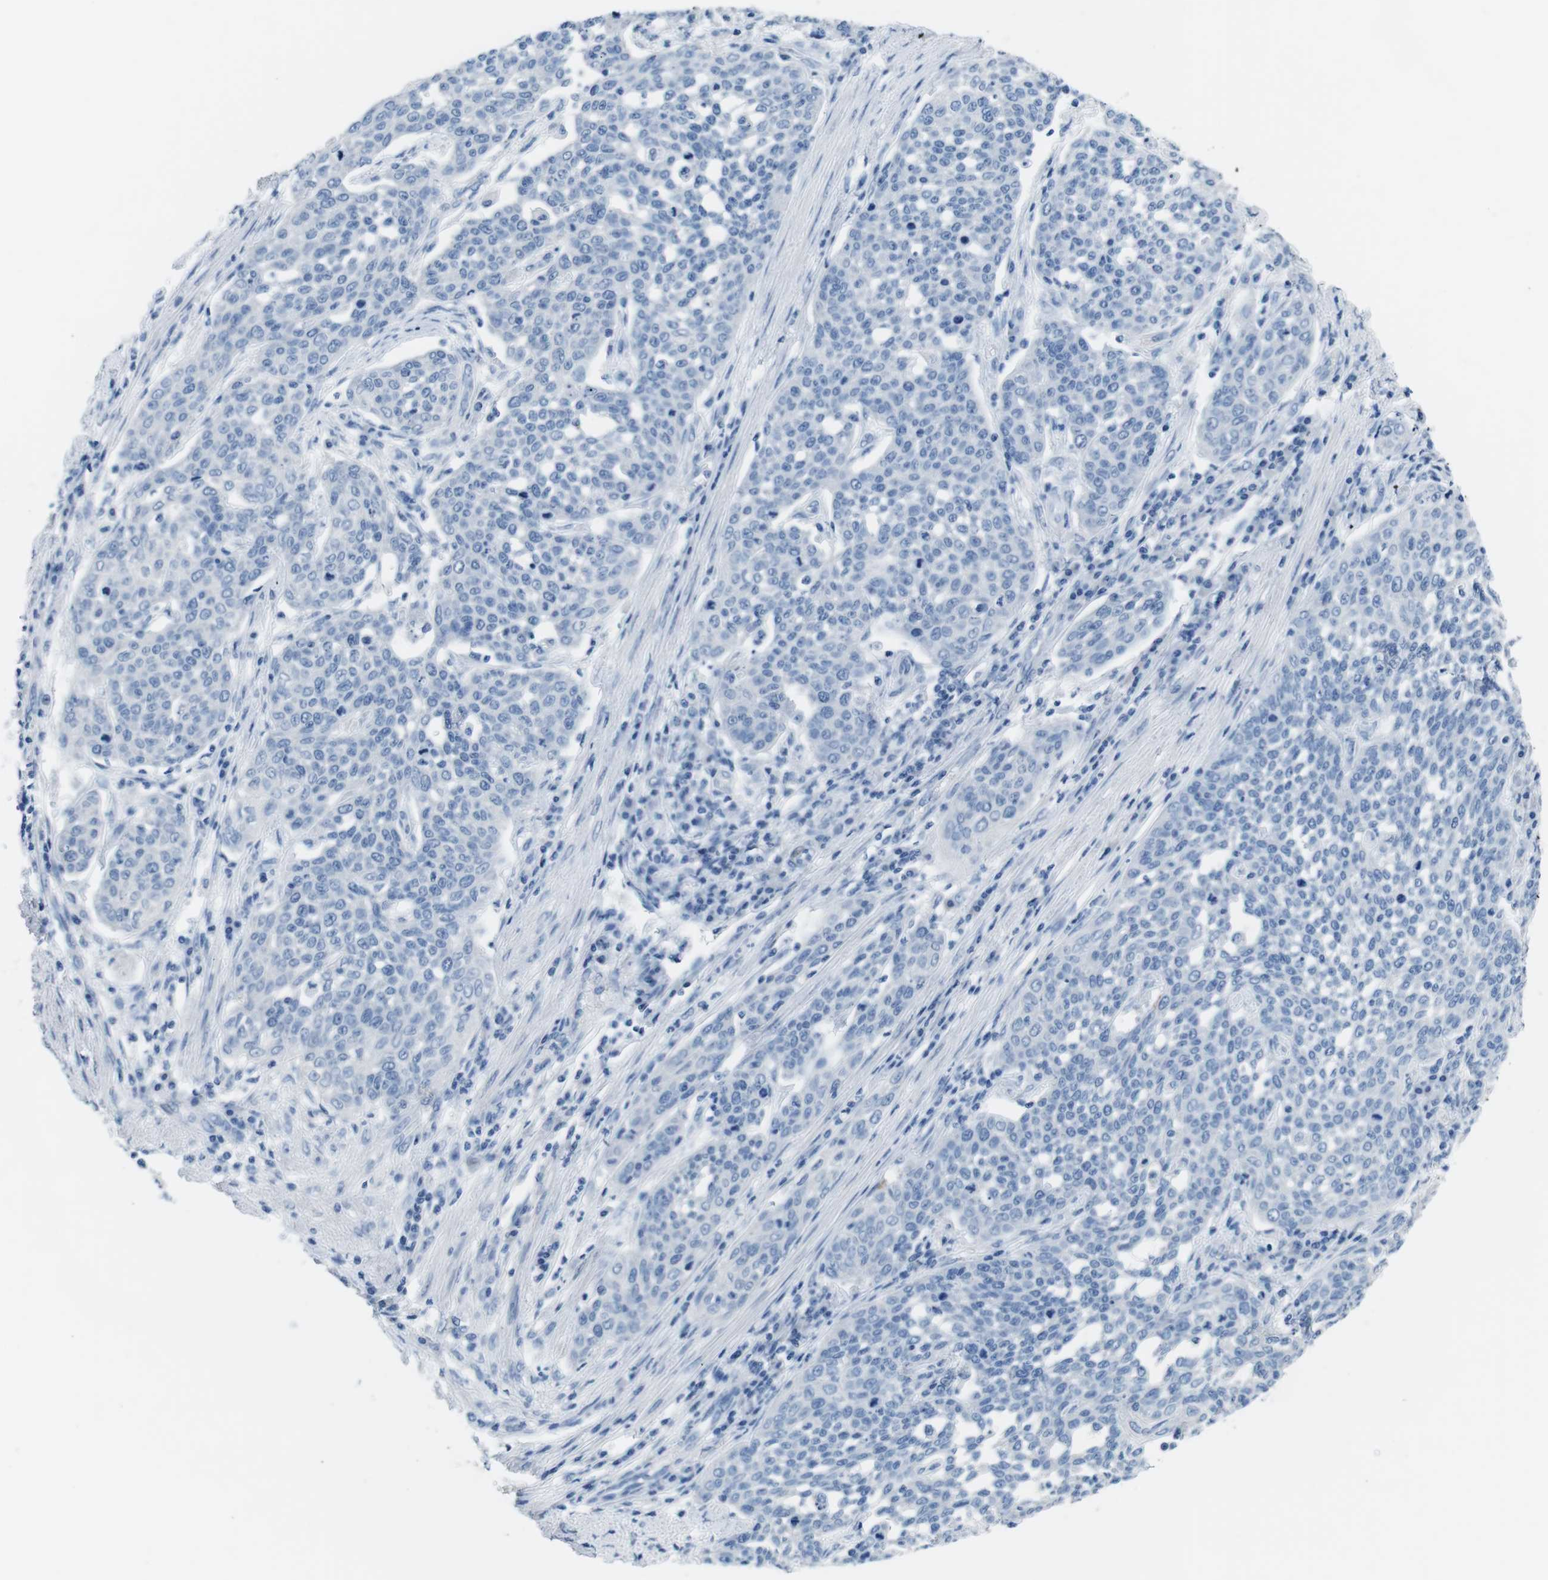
{"staining": {"intensity": "negative", "quantity": "none", "location": "none"}, "tissue": "cervical cancer", "cell_type": "Tumor cells", "image_type": "cancer", "snomed": [{"axis": "morphology", "description": "Squamous cell carcinoma, NOS"}, {"axis": "topography", "description": "Cervix"}], "caption": "Cervical squamous cell carcinoma was stained to show a protein in brown. There is no significant staining in tumor cells. (DAB IHC, high magnification).", "gene": "MUC2", "patient": {"sex": "female", "age": 34}}